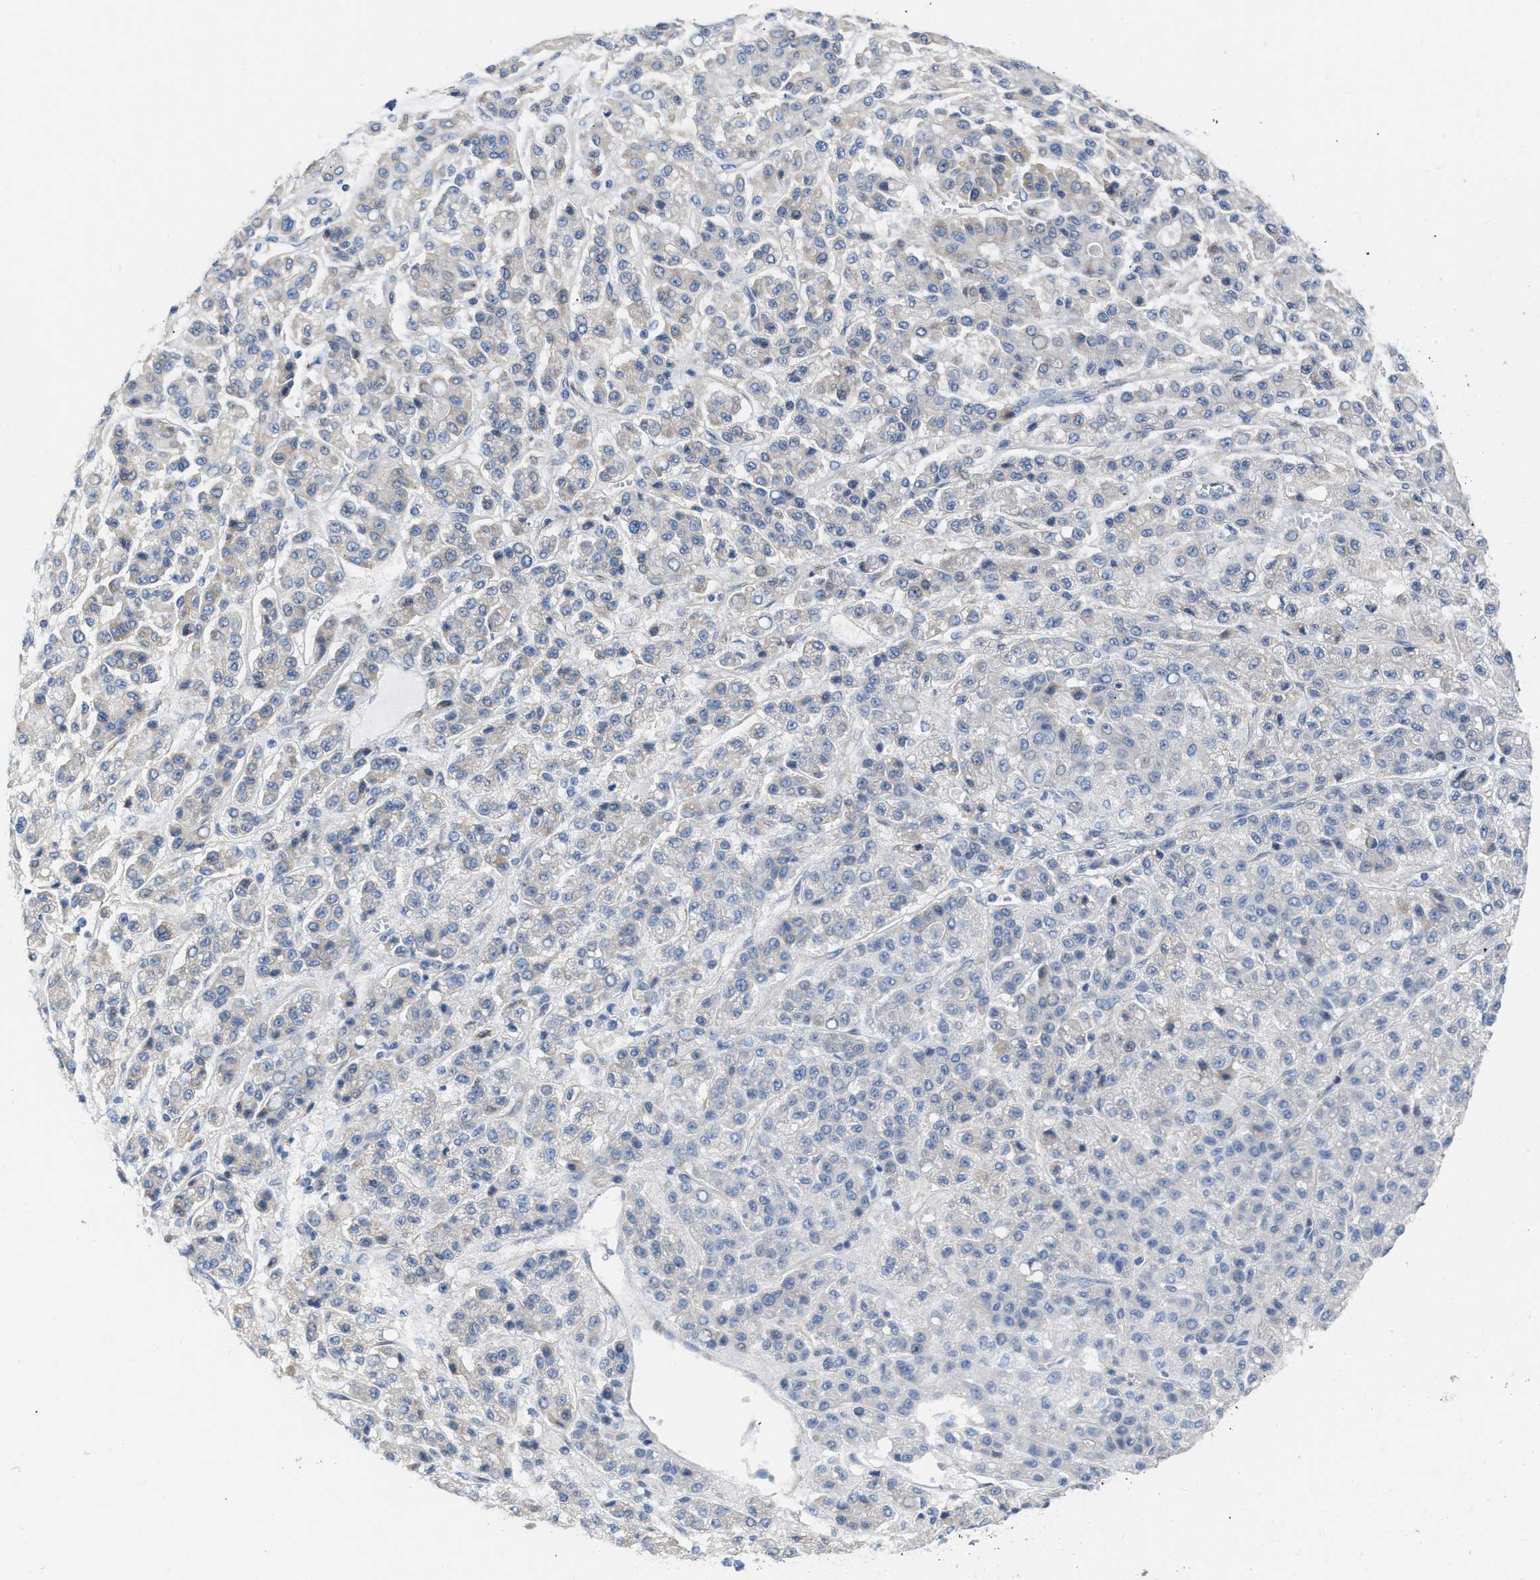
{"staining": {"intensity": "negative", "quantity": "none", "location": "none"}, "tissue": "liver cancer", "cell_type": "Tumor cells", "image_type": "cancer", "snomed": [{"axis": "morphology", "description": "Carcinoma, Hepatocellular, NOS"}, {"axis": "topography", "description": "Liver"}], "caption": "High power microscopy micrograph of an IHC image of liver cancer (hepatocellular carcinoma), revealing no significant staining in tumor cells.", "gene": "FHL1", "patient": {"sex": "male", "age": 70}}